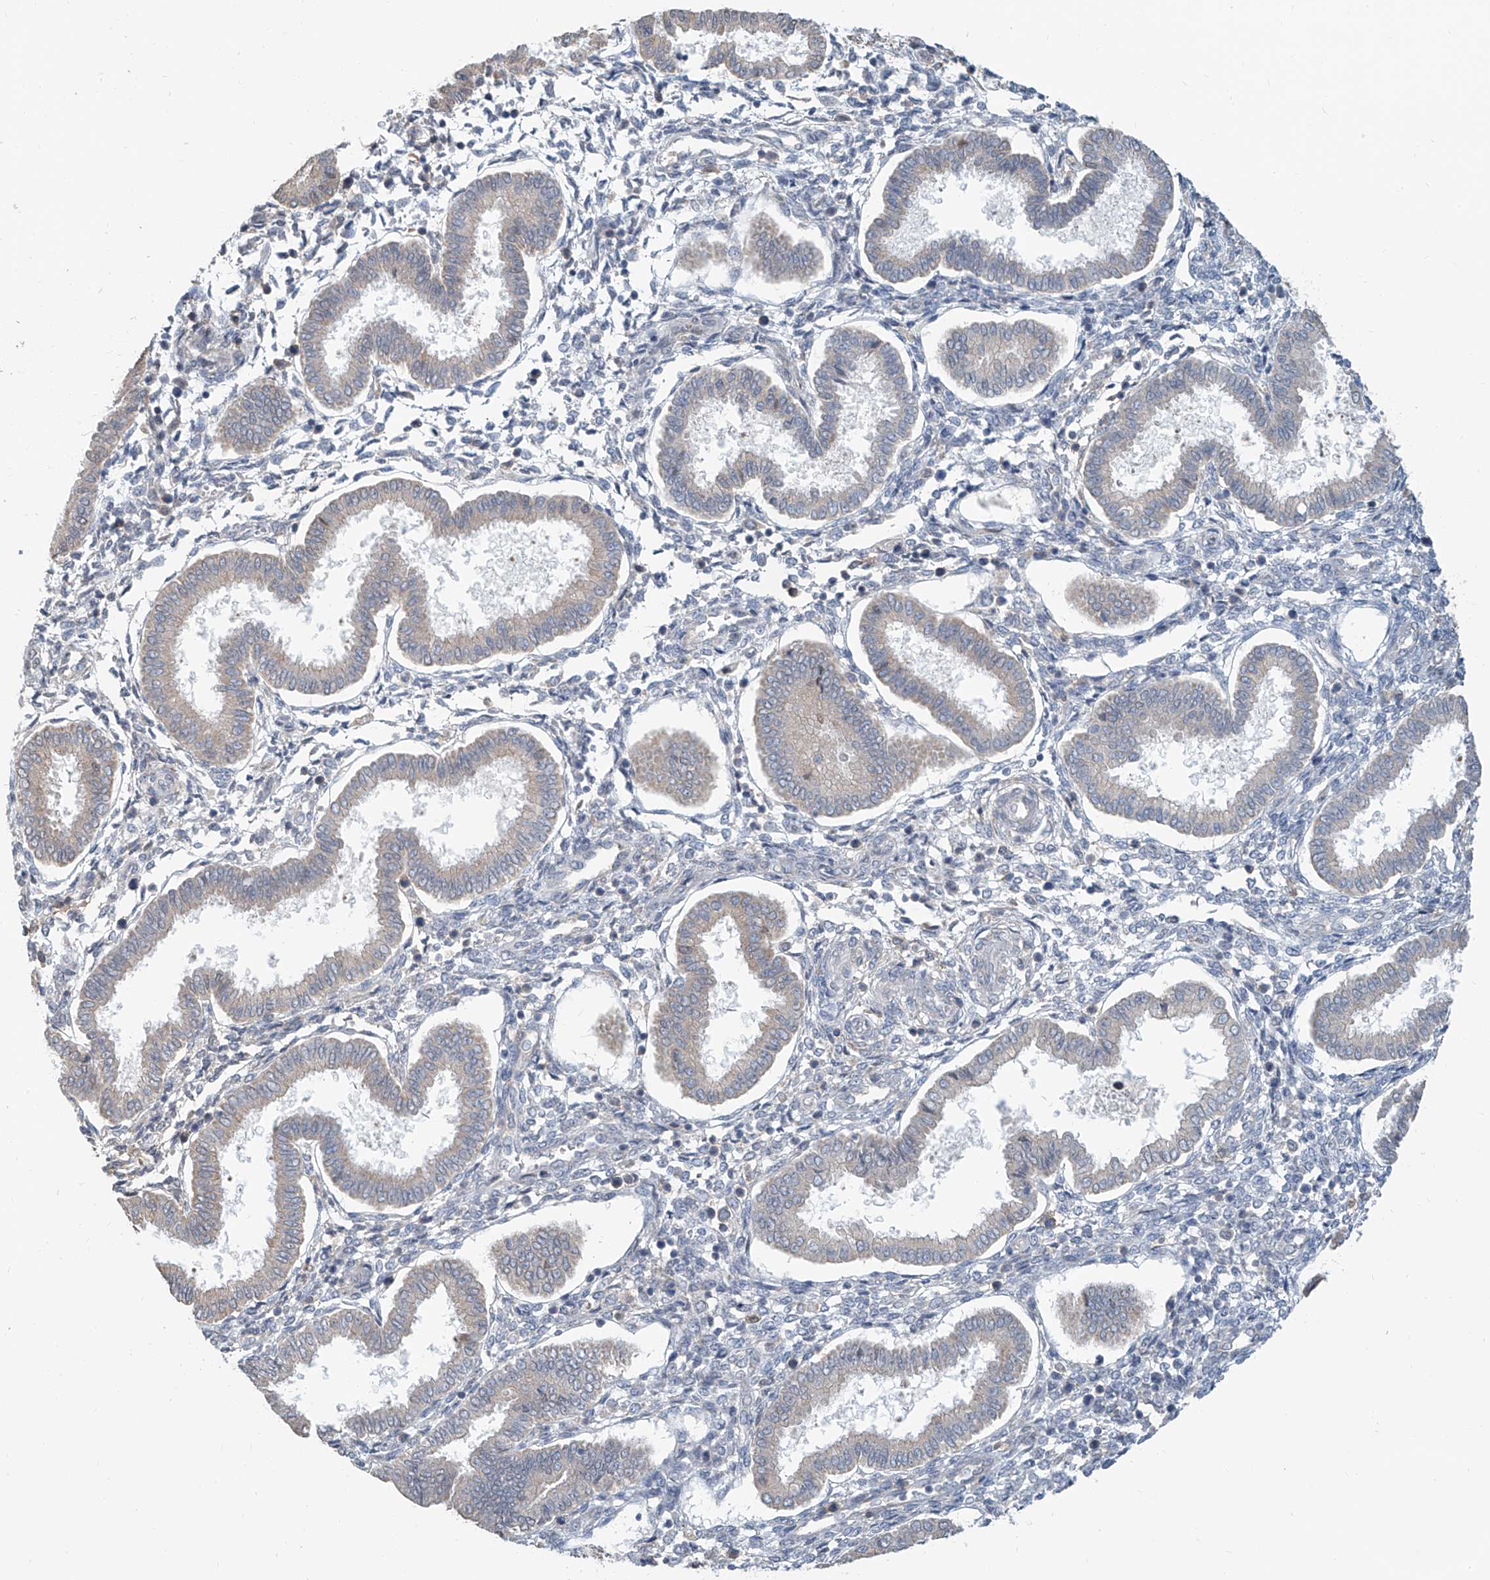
{"staining": {"intensity": "negative", "quantity": "none", "location": "none"}, "tissue": "endometrium", "cell_type": "Cells in endometrial stroma", "image_type": "normal", "snomed": [{"axis": "morphology", "description": "Normal tissue, NOS"}, {"axis": "topography", "description": "Endometrium"}], "caption": "Protein analysis of normal endometrium demonstrates no significant staining in cells in endometrial stroma.", "gene": "KCNK10", "patient": {"sex": "female", "age": 24}}